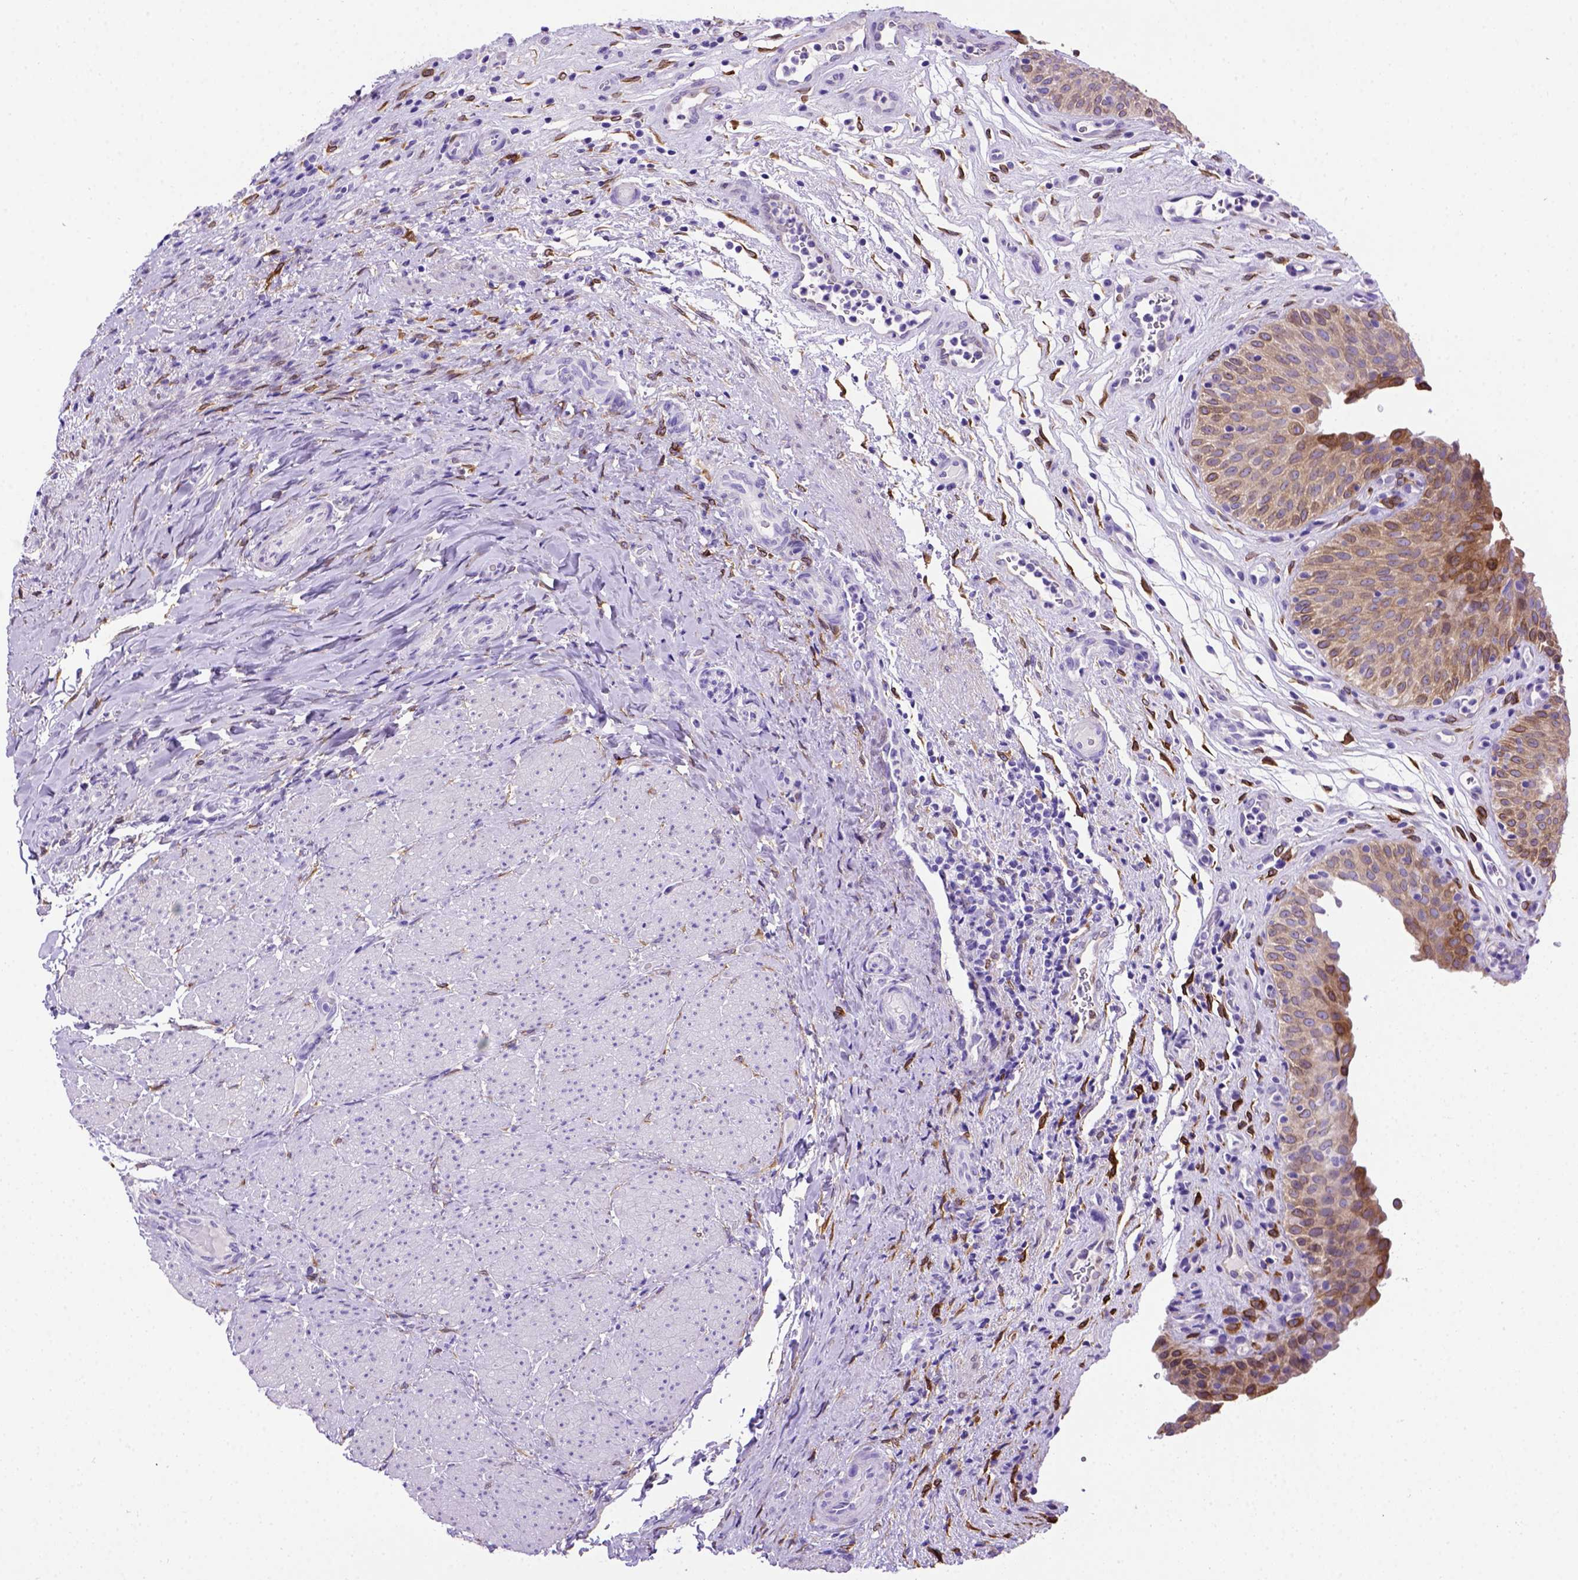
{"staining": {"intensity": "moderate", "quantity": ">75%", "location": "cytoplasmic/membranous"}, "tissue": "urinary bladder", "cell_type": "Urothelial cells", "image_type": "normal", "snomed": [{"axis": "morphology", "description": "Normal tissue, NOS"}, {"axis": "topography", "description": "Urinary bladder"}], "caption": "A brown stain shows moderate cytoplasmic/membranous expression of a protein in urothelial cells of unremarkable urinary bladder.", "gene": "PTGES", "patient": {"sex": "male", "age": 66}}